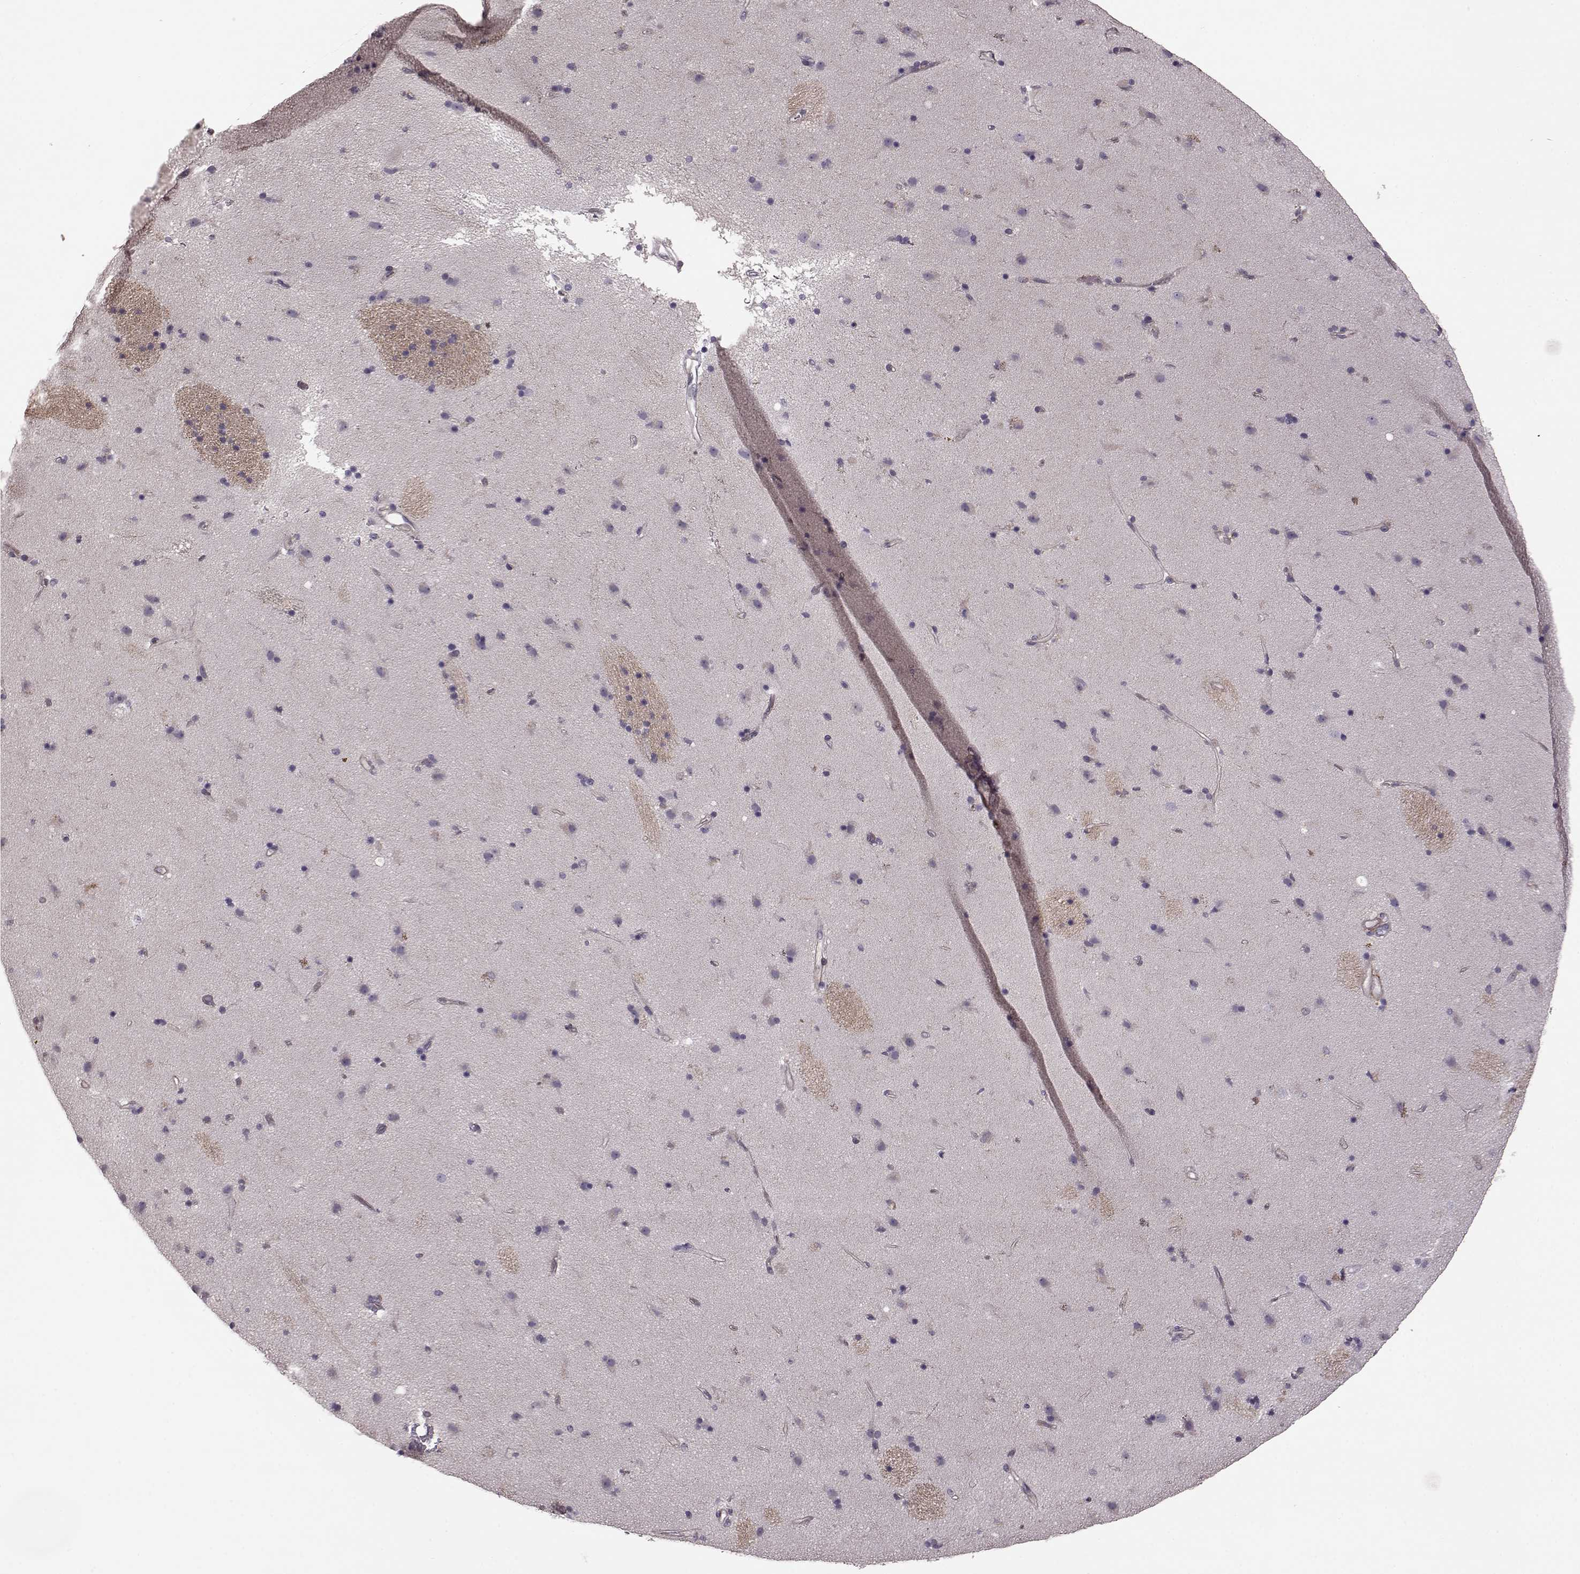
{"staining": {"intensity": "negative", "quantity": "none", "location": "none"}, "tissue": "caudate", "cell_type": "Glial cells", "image_type": "normal", "snomed": [{"axis": "morphology", "description": "Normal tissue, NOS"}, {"axis": "topography", "description": "Lateral ventricle wall"}], "caption": "Benign caudate was stained to show a protein in brown. There is no significant expression in glial cells. The staining is performed using DAB brown chromogen with nuclei counter-stained in using hematoxylin.", "gene": "GRK1", "patient": {"sex": "female", "age": 71}}